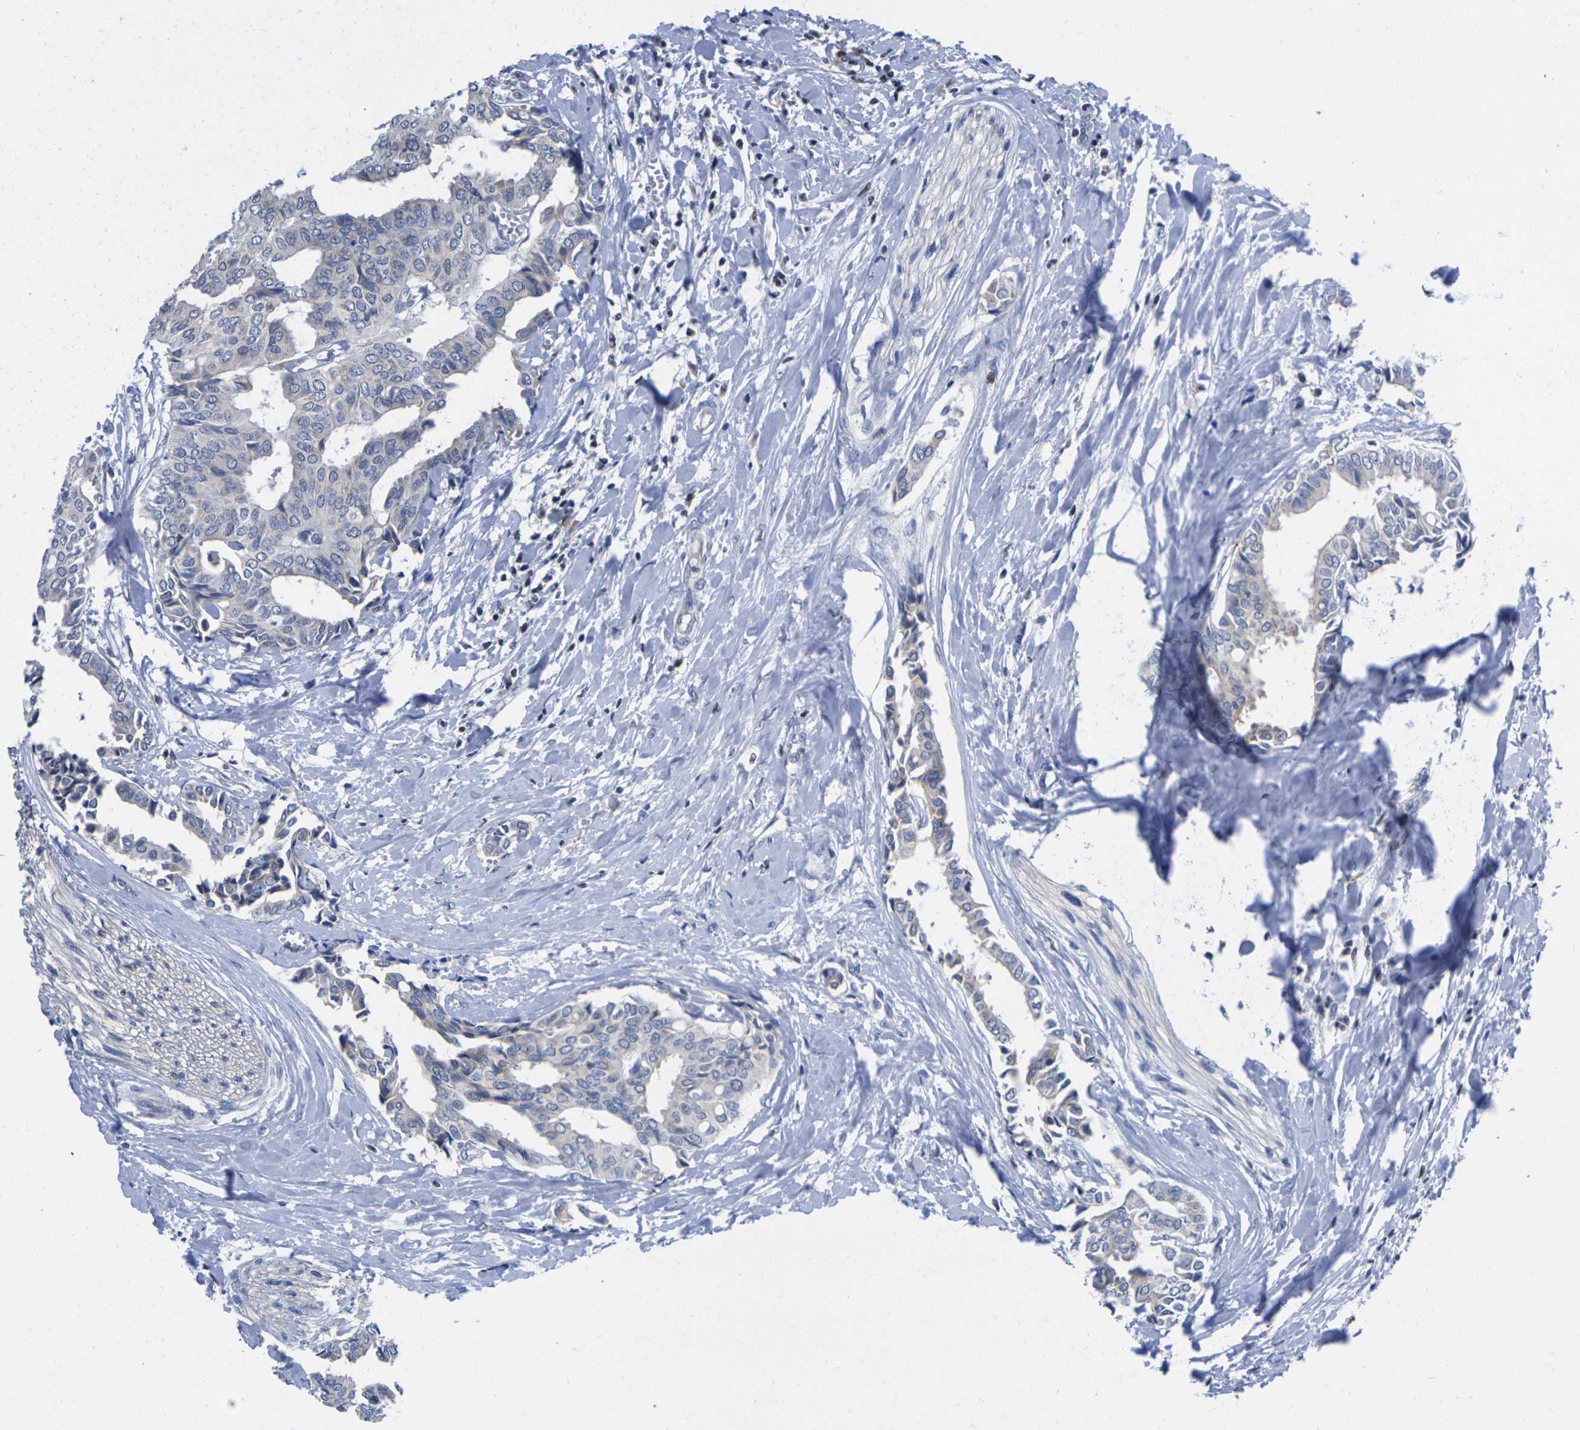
{"staining": {"intensity": "negative", "quantity": "none", "location": "none"}, "tissue": "head and neck cancer", "cell_type": "Tumor cells", "image_type": "cancer", "snomed": [{"axis": "morphology", "description": "Adenocarcinoma, NOS"}, {"axis": "topography", "description": "Salivary gland"}, {"axis": "topography", "description": "Head-Neck"}], "caption": "This is an immunohistochemistry (IHC) image of head and neck cancer (adenocarcinoma). There is no expression in tumor cells.", "gene": "IKZF1", "patient": {"sex": "female", "age": 59}}